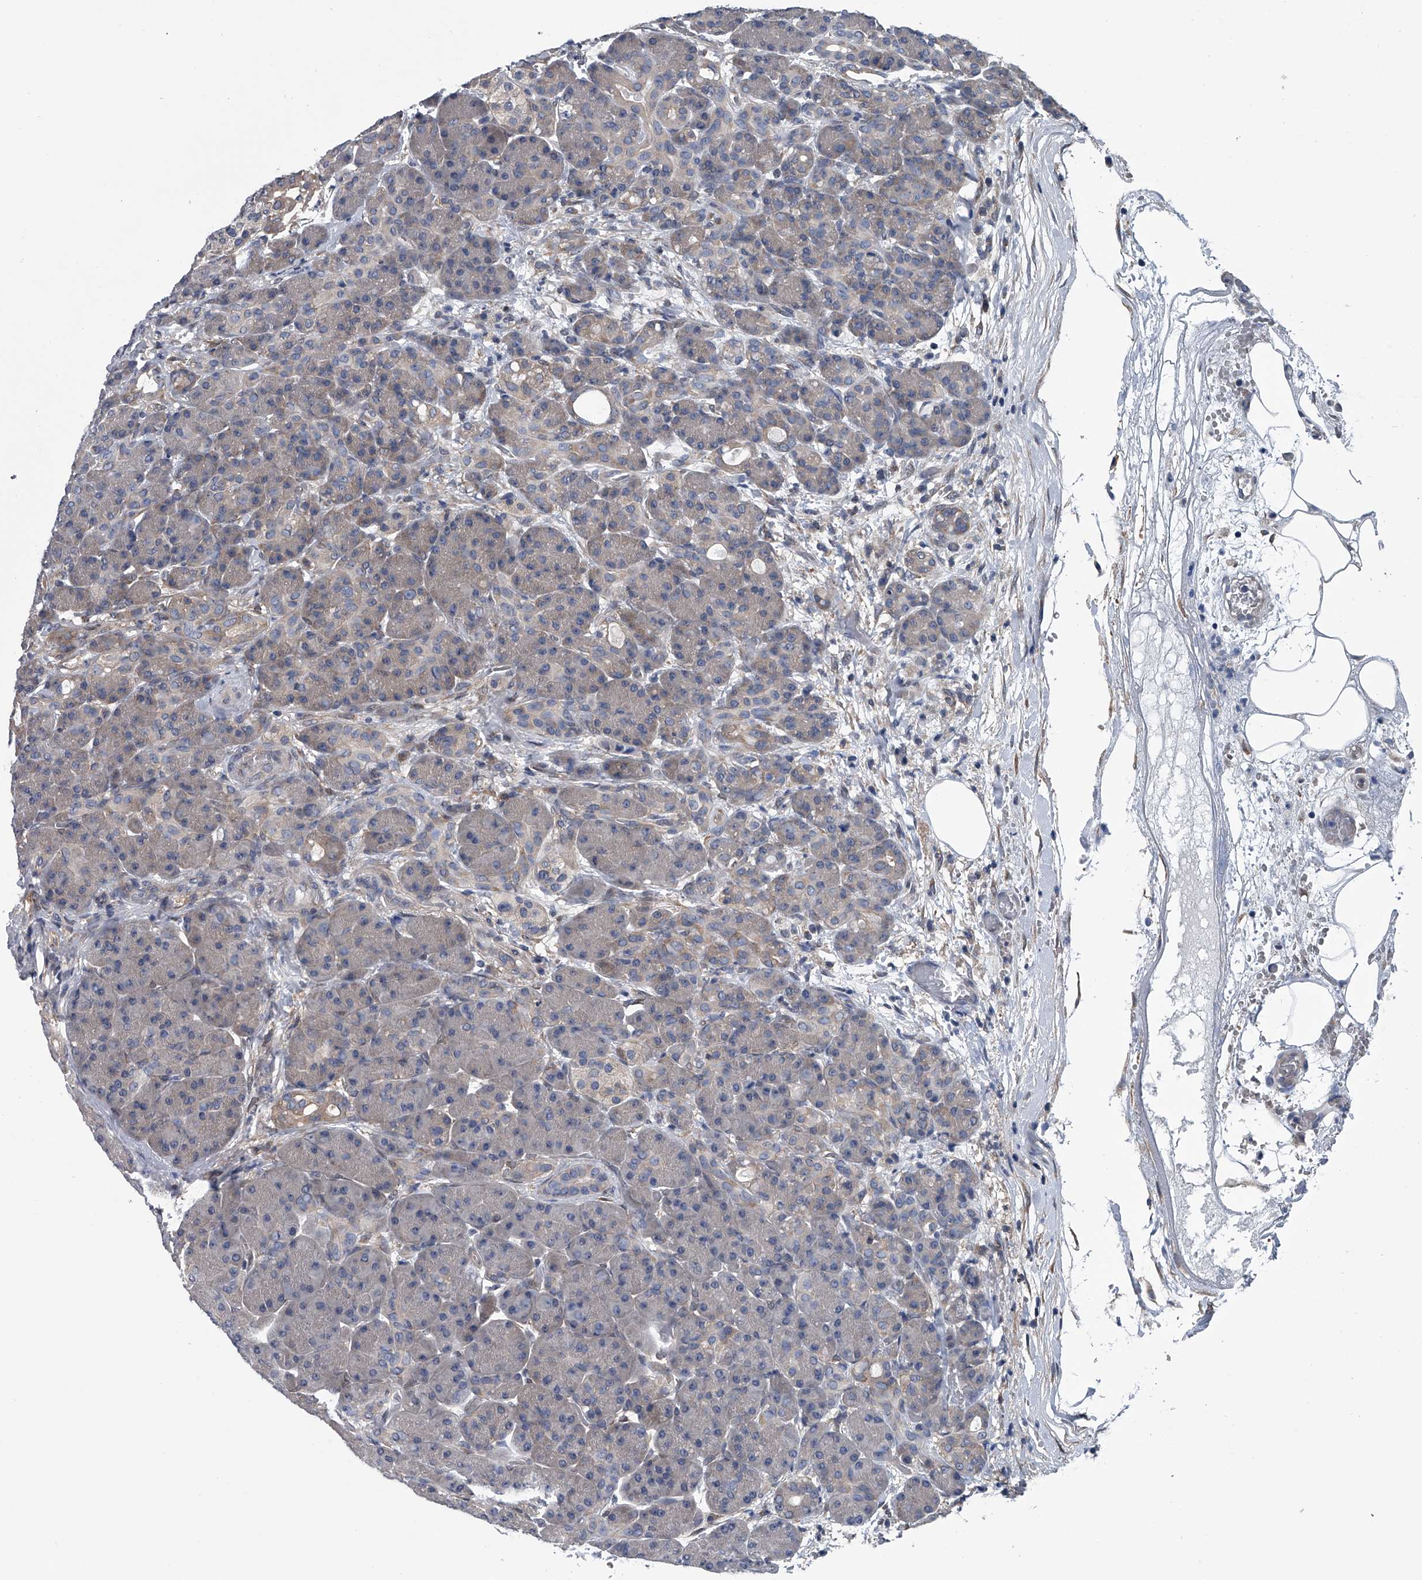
{"staining": {"intensity": "weak", "quantity": "<25%", "location": "cytoplasmic/membranous"}, "tissue": "pancreas", "cell_type": "Exocrine glandular cells", "image_type": "normal", "snomed": [{"axis": "morphology", "description": "Normal tissue, NOS"}, {"axis": "topography", "description": "Pancreas"}], "caption": "An immunohistochemistry (IHC) micrograph of benign pancreas is shown. There is no staining in exocrine glandular cells of pancreas. The staining is performed using DAB (3,3'-diaminobenzidine) brown chromogen with nuclei counter-stained in using hematoxylin.", "gene": "PPP2R5D", "patient": {"sex": "male", "age": 63}}